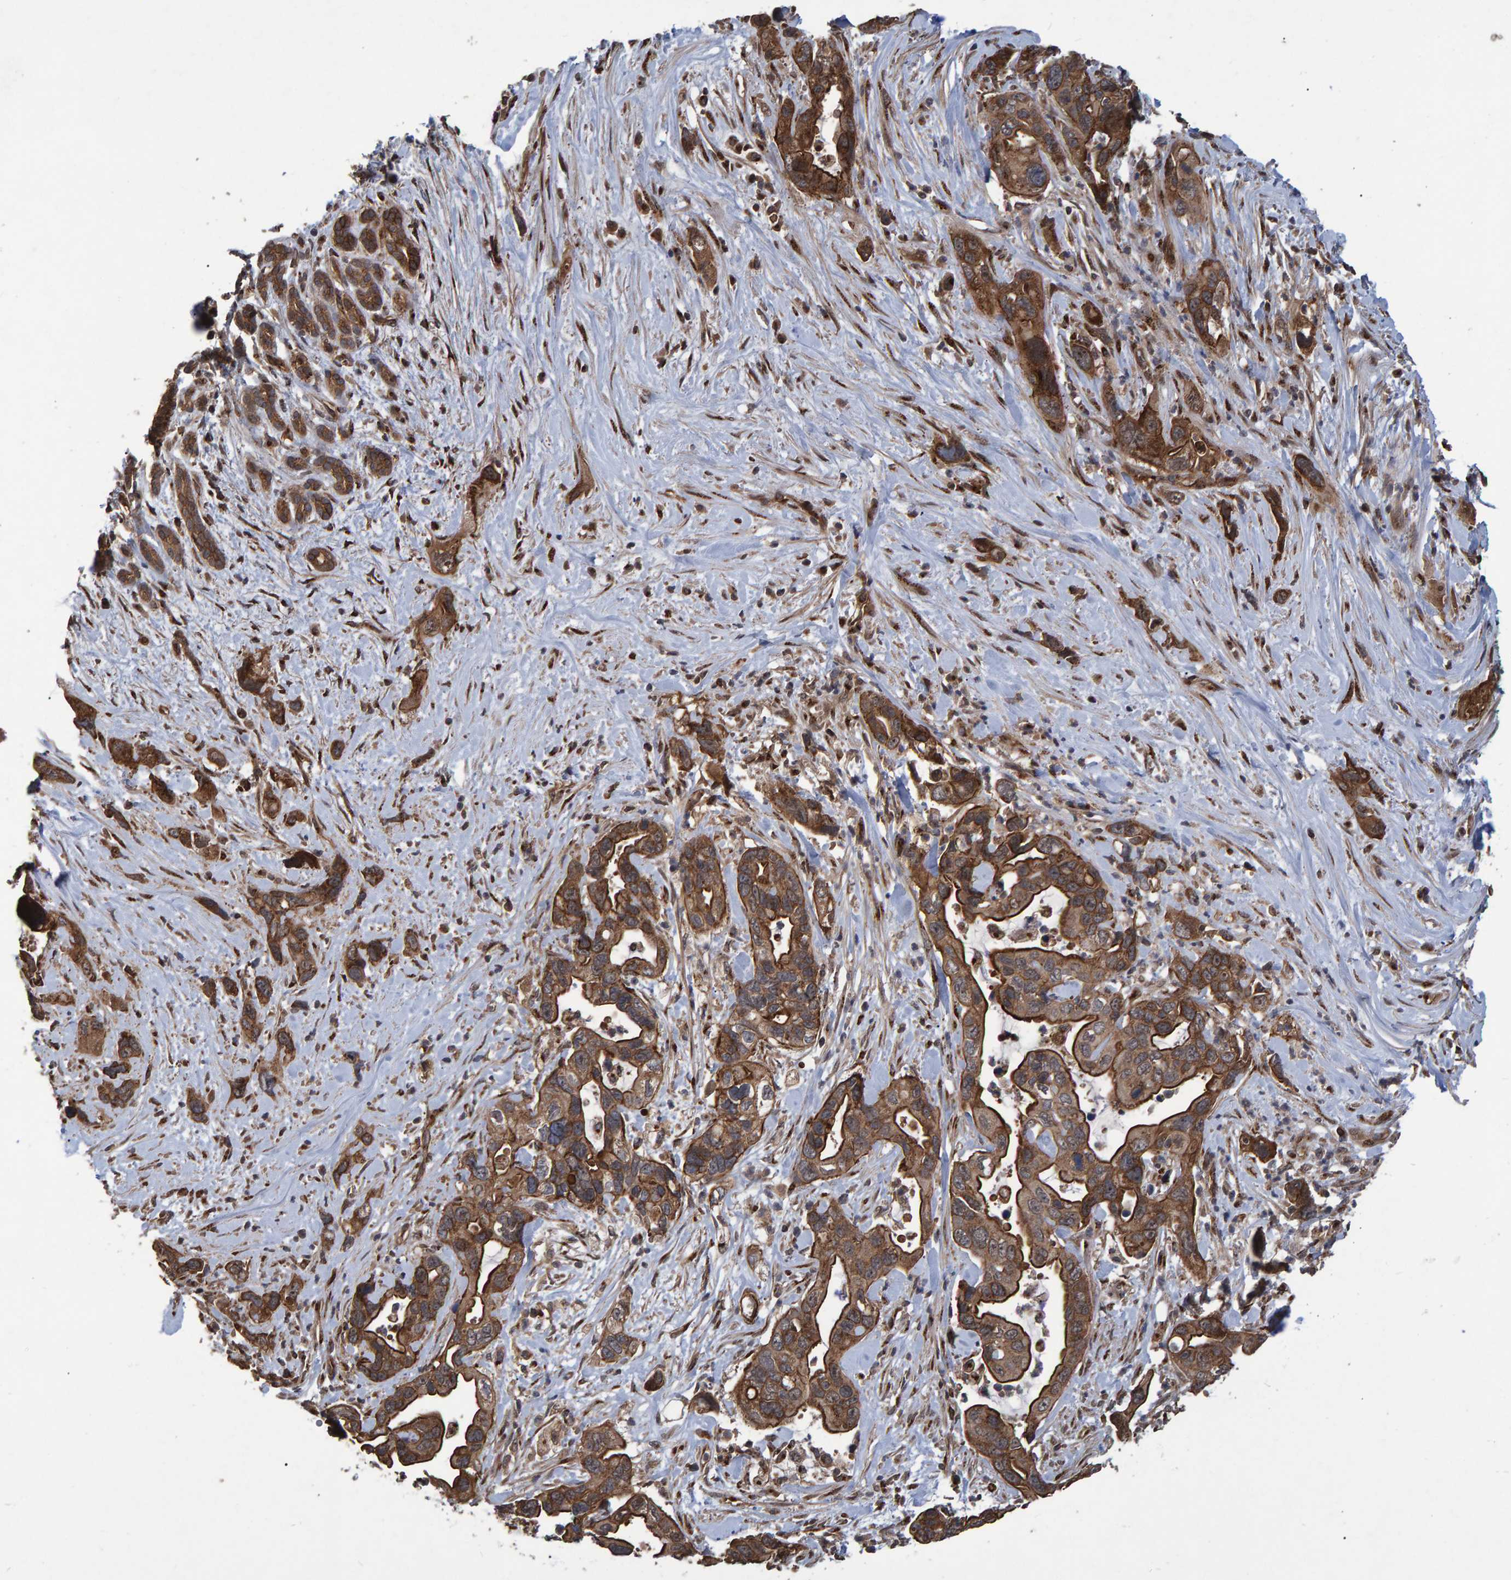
{"staining": {"intensity": "strong", "quantity": ">75%", "location": "cytoplasmic/membranous"}, "tissue": "pancreatic cancer", "cell_type": "Tumor cells", "image_type": "cancer", "snomed": [{"axis": "morphology", "description": "Adenocarcinoma, NOS"}, {"axis": "topography", "description": "Pancreas"}], "caption": "Brown immunohistochemical staining in human pancreatic cancer (adenocarcinoma) reveals strong cytoplasmic/membranous staining in approximately >75% of tumor cells. (Stains: DAB in brown, nuclei in blue, Microscopy: brightfield microscopy at high magnification).", "gene": "TRIM68", "patient": {"sex": "female", "age": 70}}